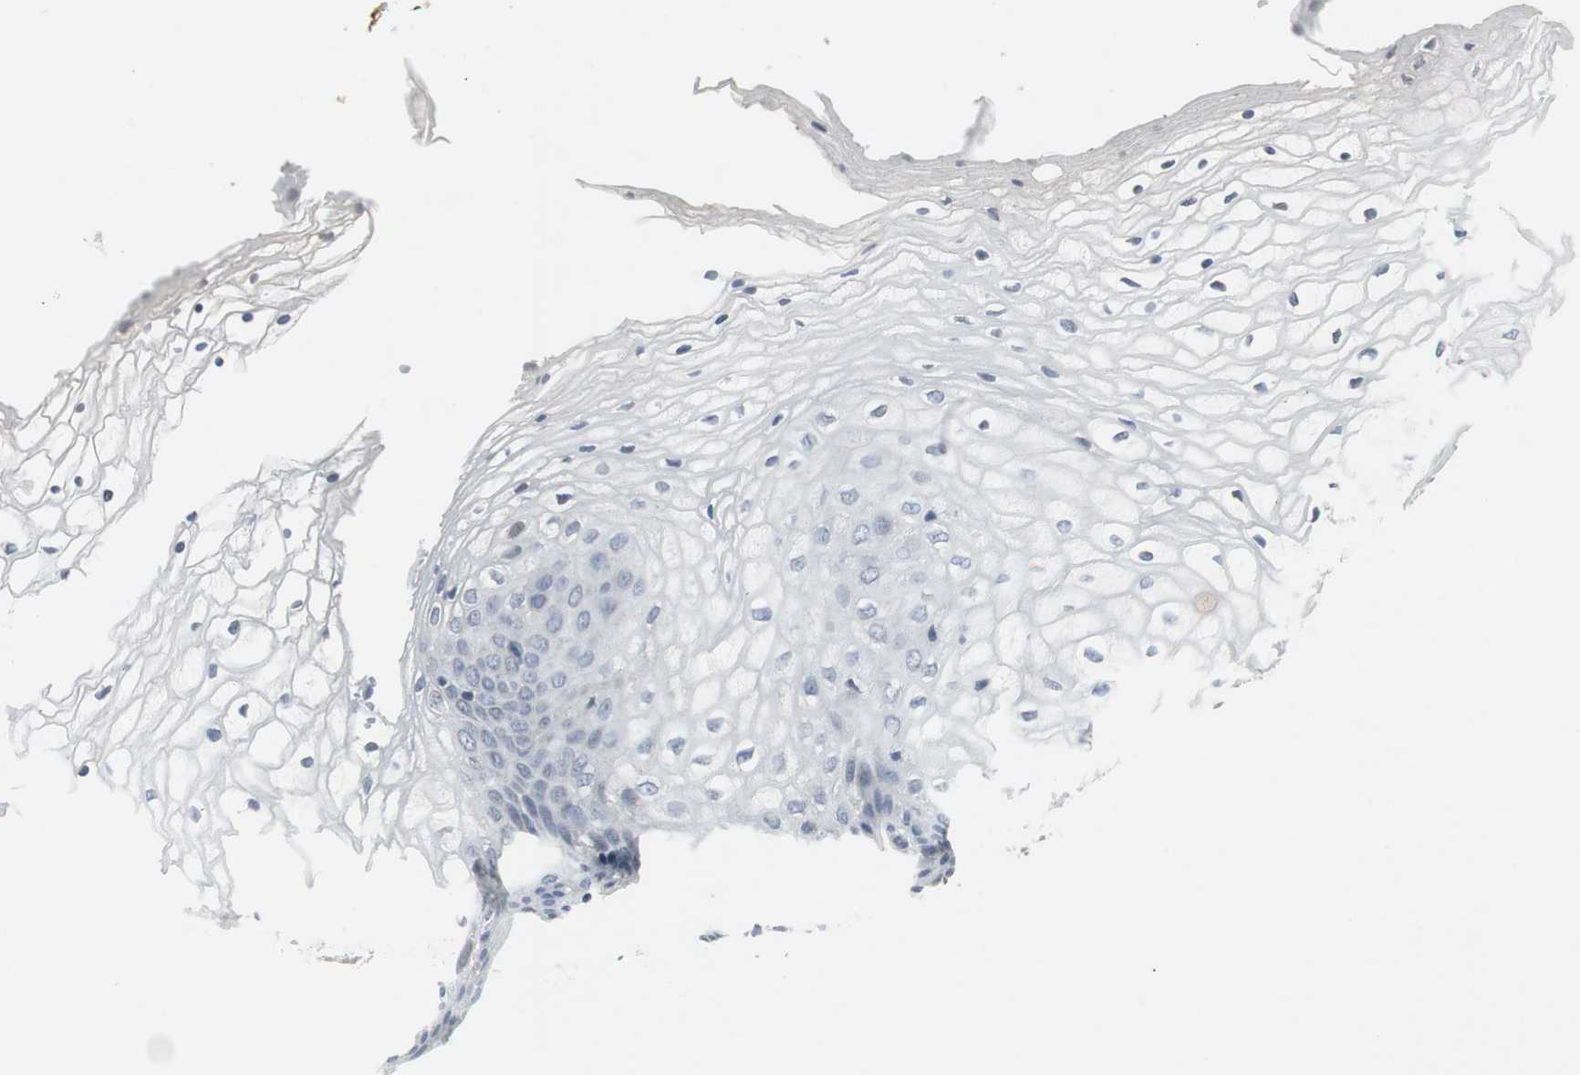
{"staining": {"intensity": "negative", "quantity": "none", "location": "none"}, "tissue": "vagina", "cell_type": "Squamous epithelial cells", "image_type": "normal", "snomed": [{"axis": "morphology", "description": "Normal tissue, NOS"}, {"axis": "topography", "description": "Vagina"}], "caption": "Protein analysis of benign vagina shows no significant staining in squamous epithelial cells. The staining was performed using DAB (3,3'-diaminobenzidine) to visualize the protein expression in brown, while the nuclei were stained in blue with hematoxylin (Magnification: 20x).", "gene": "NLGN1", "patient": {"sex": "female", "age": 34}}